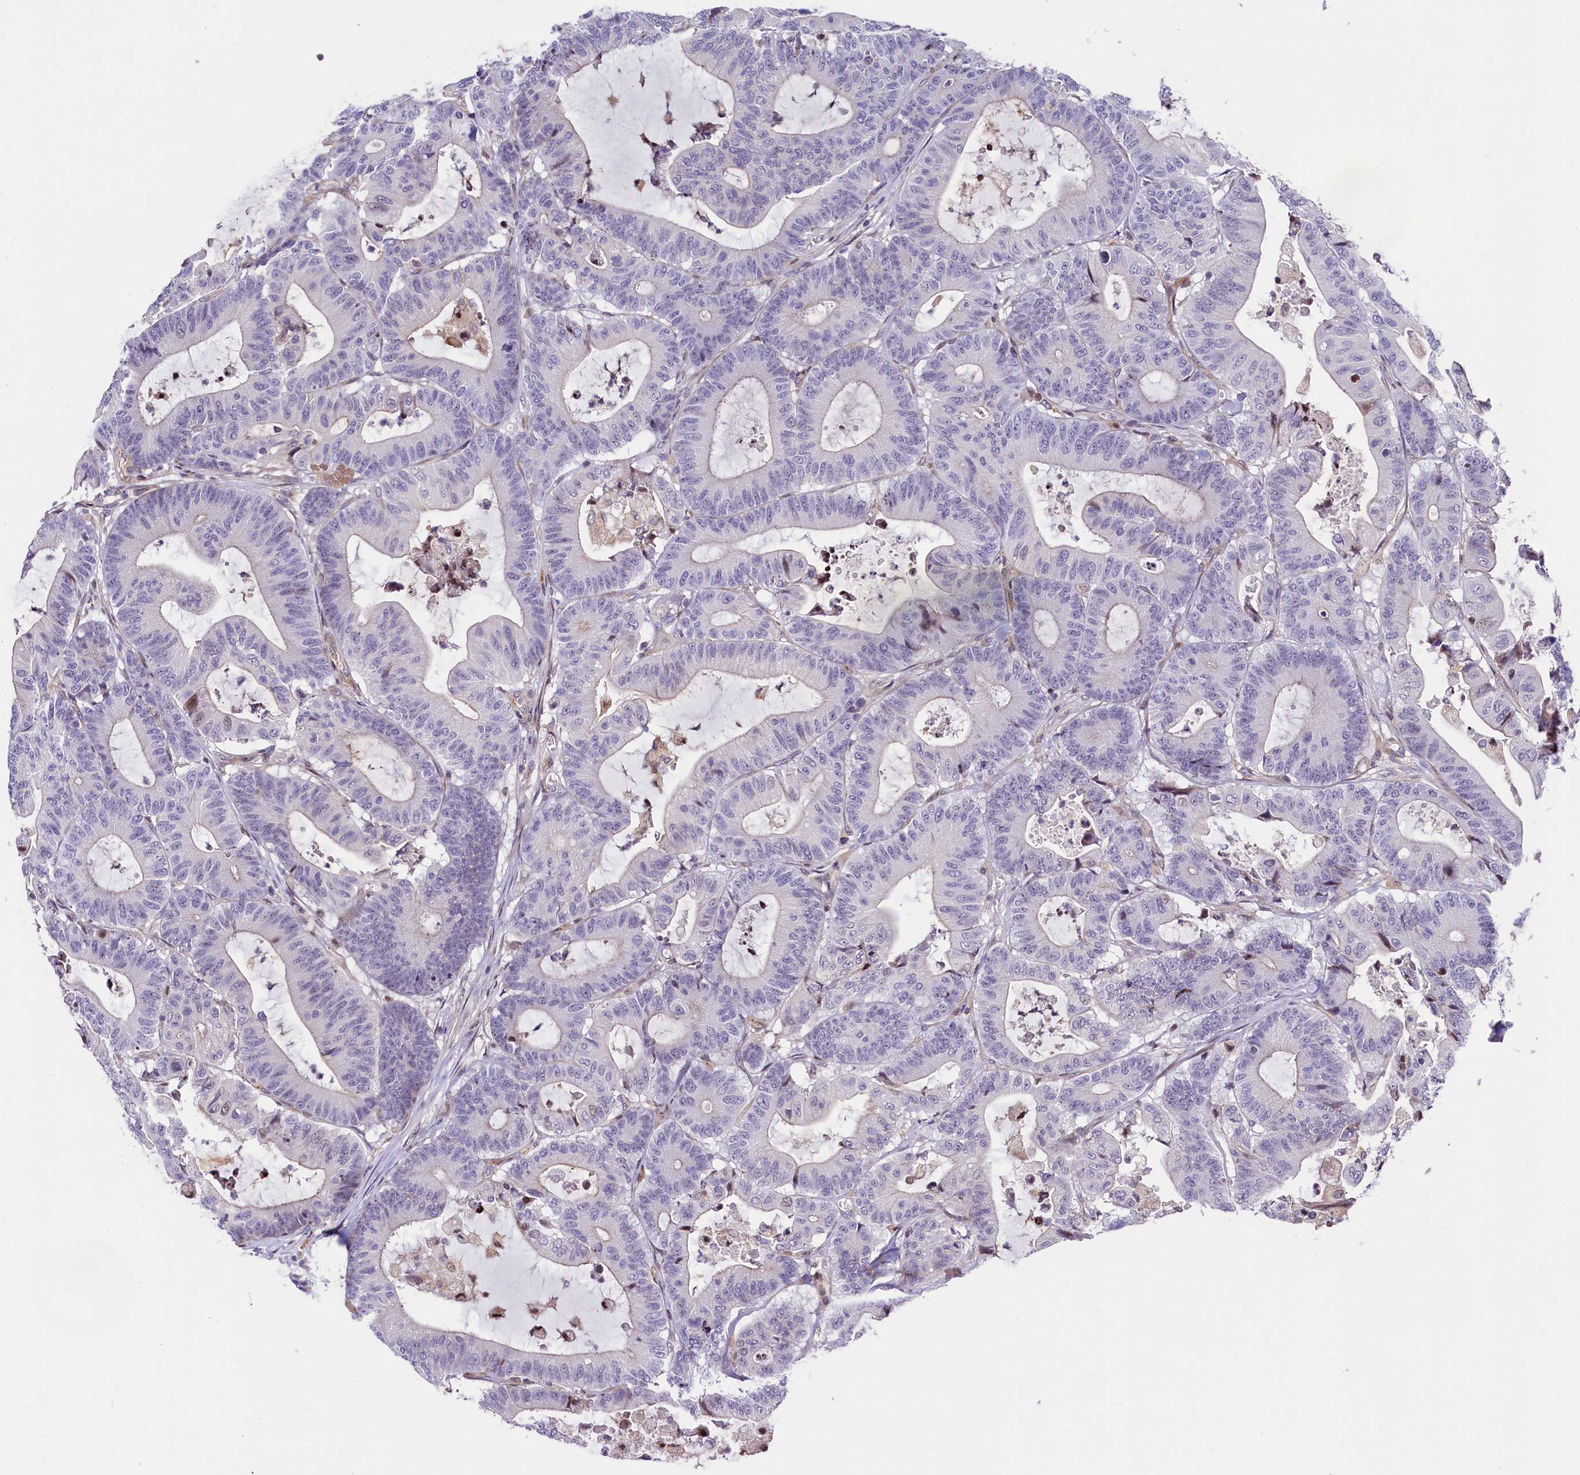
{"staining": {"intensity": "negative", "quantity": "none", "location": "none"}, "tissue": "colorectal cancer", "cell_type": "Tumor cells", "image_type": "cancer", "snomed": [{"axis": "morphology", "description": "Adenocarcinoma, NOS"}, {"axis": "topography", "description": "Colon"}], "caption": "Immunohistochemical staining of adenocarcinoma (colorectal) exhibits no significant staining in tumor cells.", "gene": "TGDS", "patient": {"sex": "female", "age": 84}}